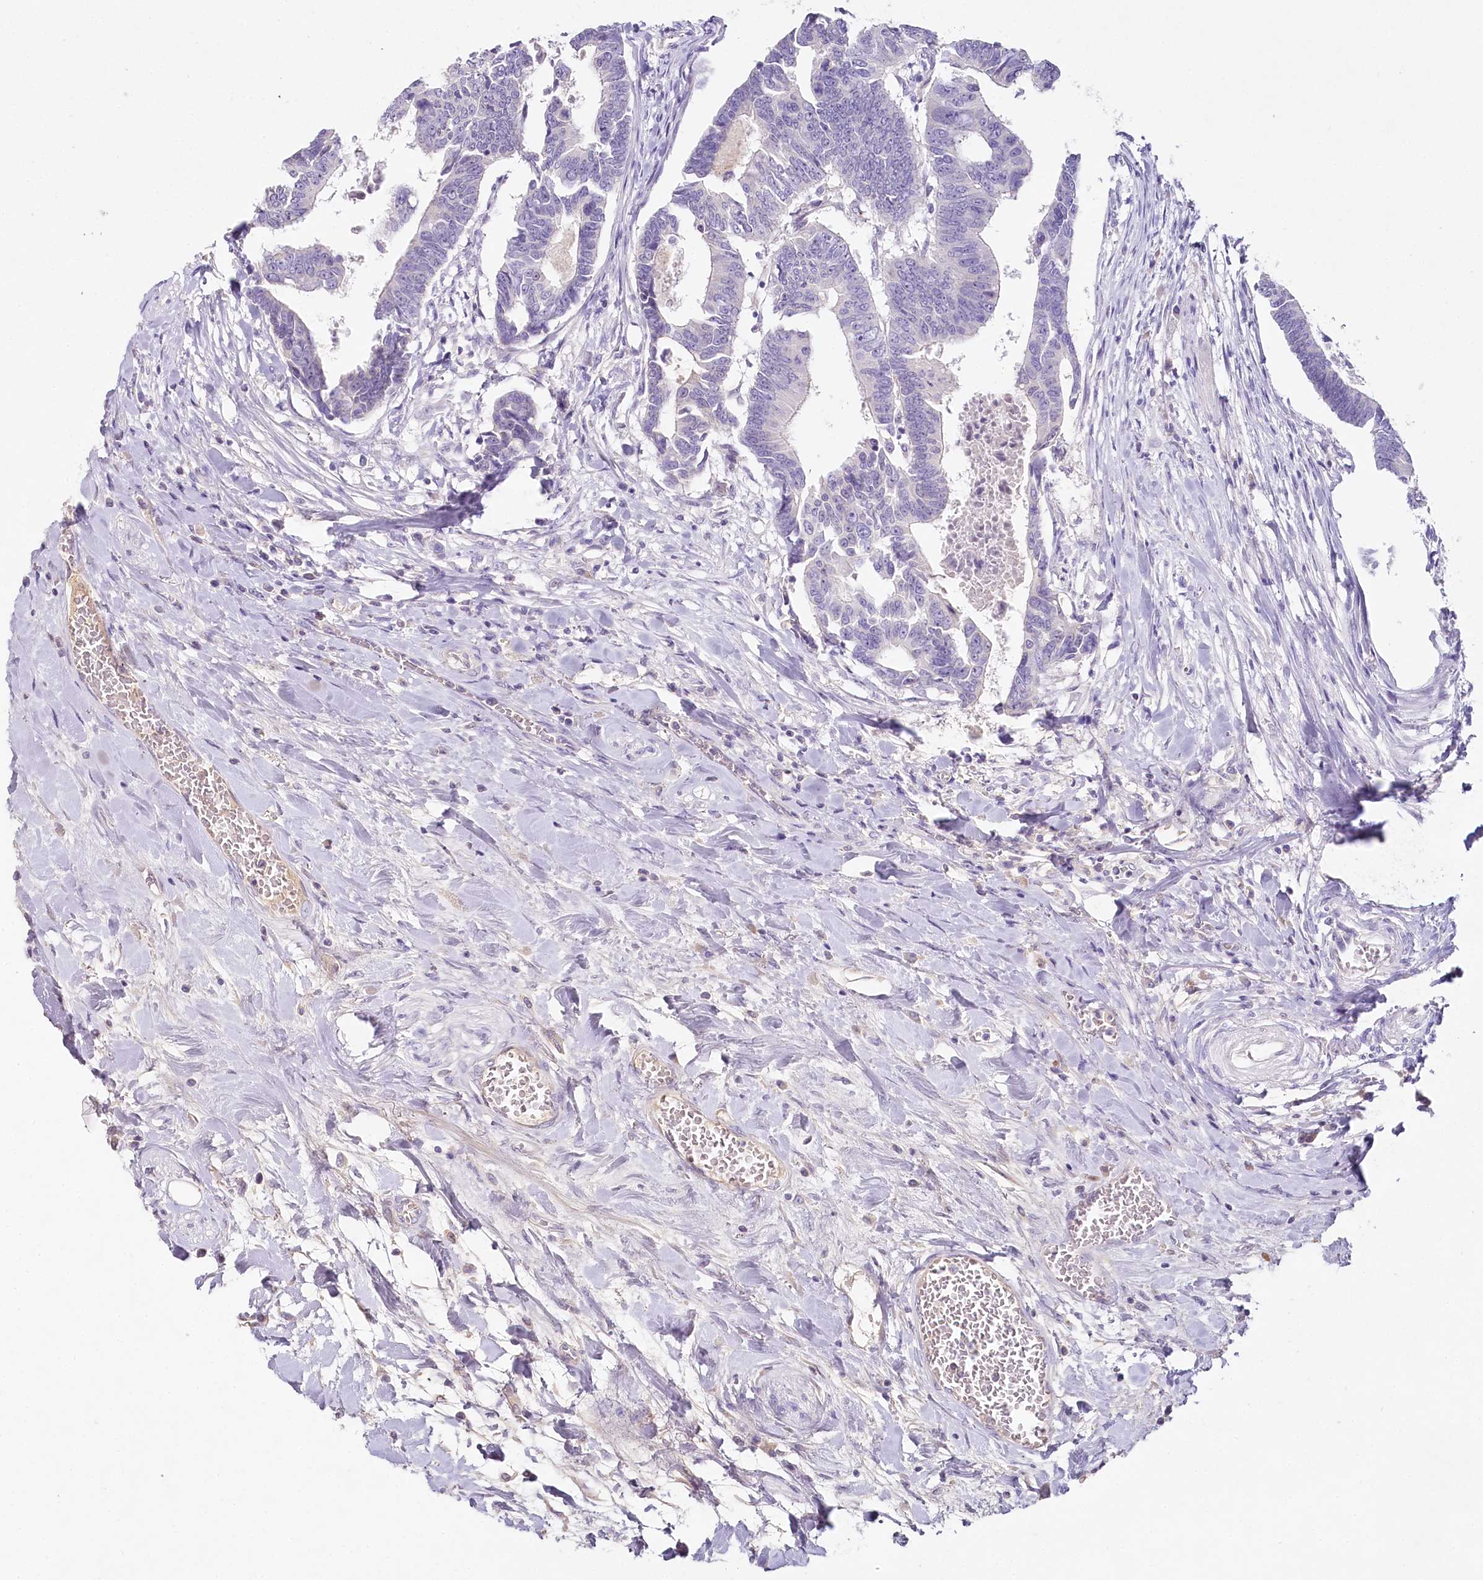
{"staining": {"intensity": "negative", "quantity": "none", "location": "none"}, "tissue": "colorectal cancer", "cell_type": "Tumor cells", "image_type": "cancer", "snomed": [{"axis": "morphology", "description": "Adenocarcinoma, NOS"}, {"axis": "topography", "description": "Rectum"}], "caption": "The IHC histopathology image has no significant staining in tumor cells of colorectal cancer (adenocarcinoma) tissue.", "gene": "HPD", "patient": {"sex": "female", "age": 65}}